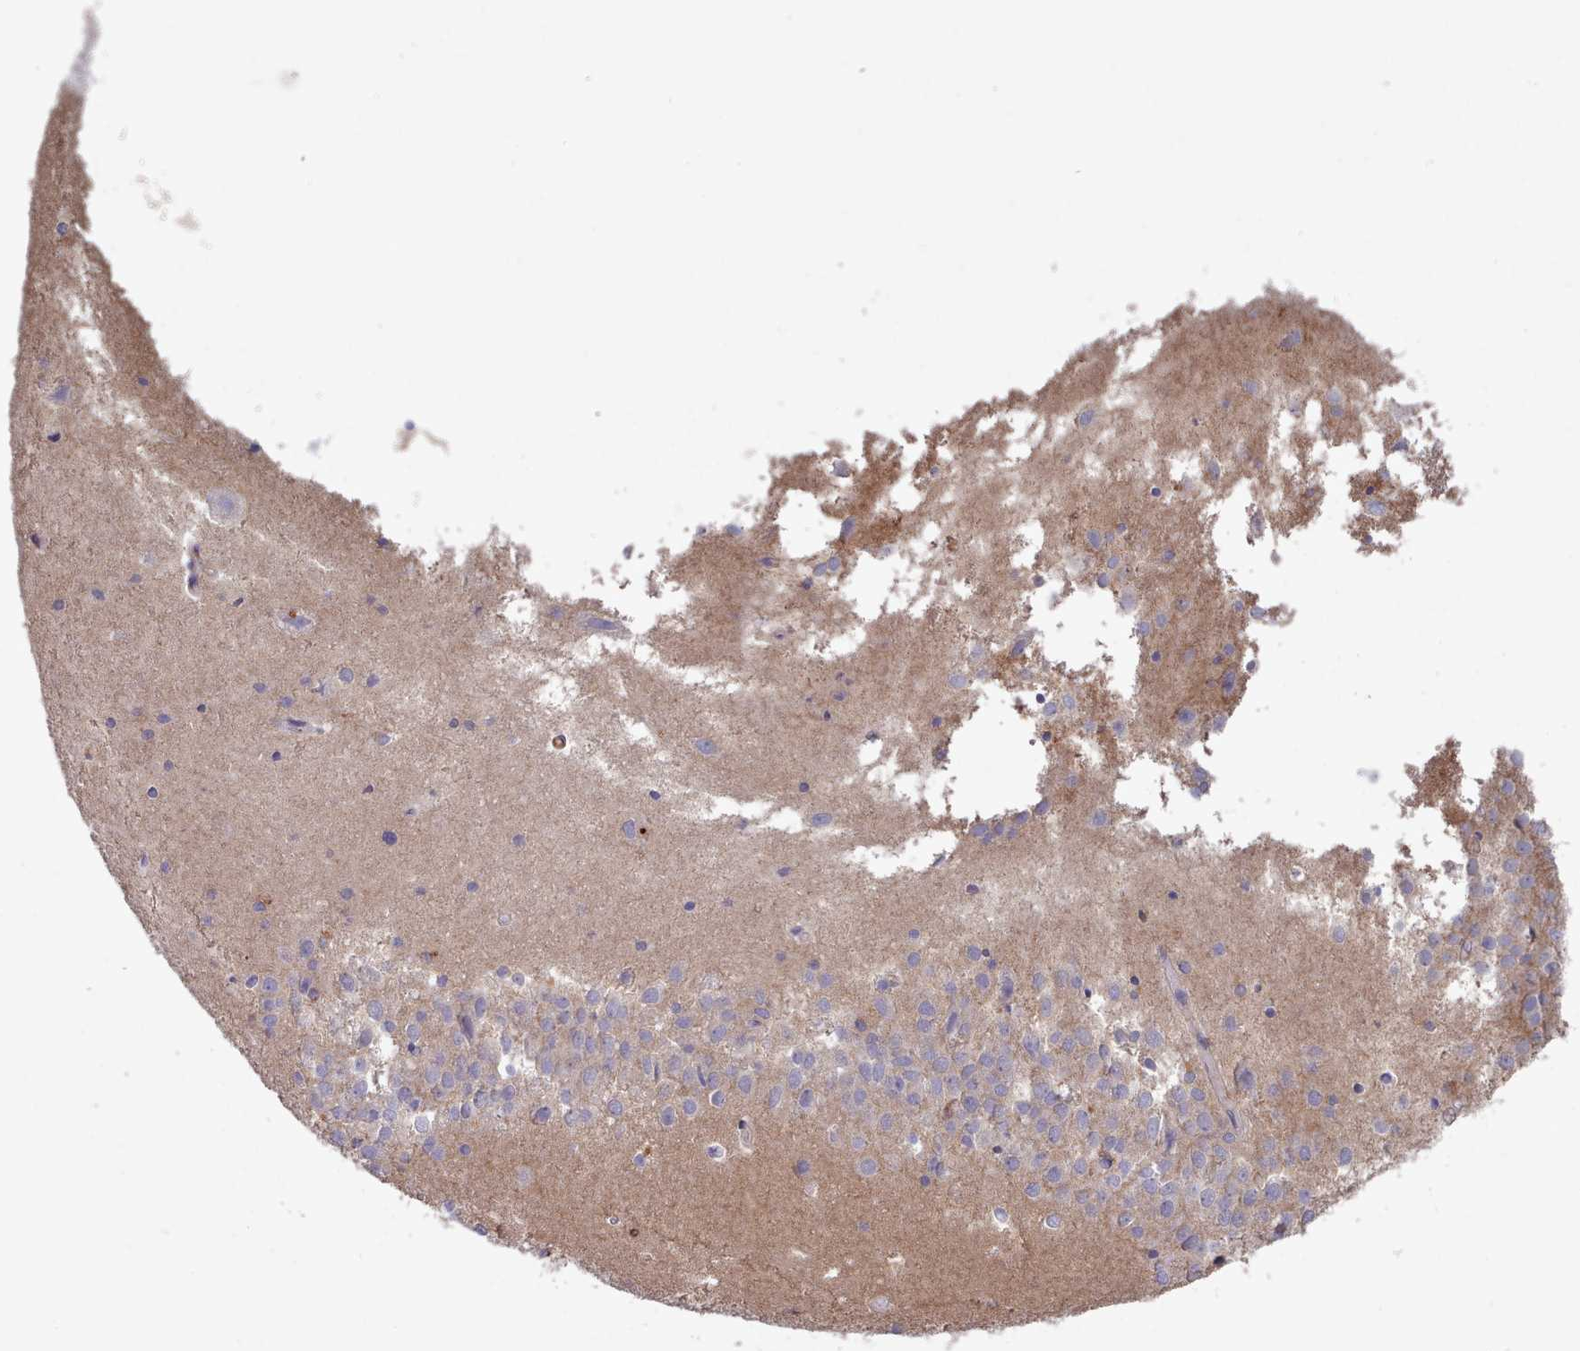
{"staining": {"intensity": "moderate", "quantity": "<25%", "location": "cytoplasmic/membranous"}, "tissue": "hippocampus", "cell_type": "Glial cells", "image_type": "normal", "snomed": [{"axis": "morphology", "description": "Normal tissue, NOS"}, {"axis": "topography", "description": "Hippocampus"}], "caption": "DAB immunohistochemical staining of benign hippocampus displays moderate cytoplasmic/membranous protein expression in about <25% of glial cells. The protein of interest is shown in brown color, while the nuclei are stained blue.", "gene": "RAC1", "patient": {"sex": "female", "age": 52}}